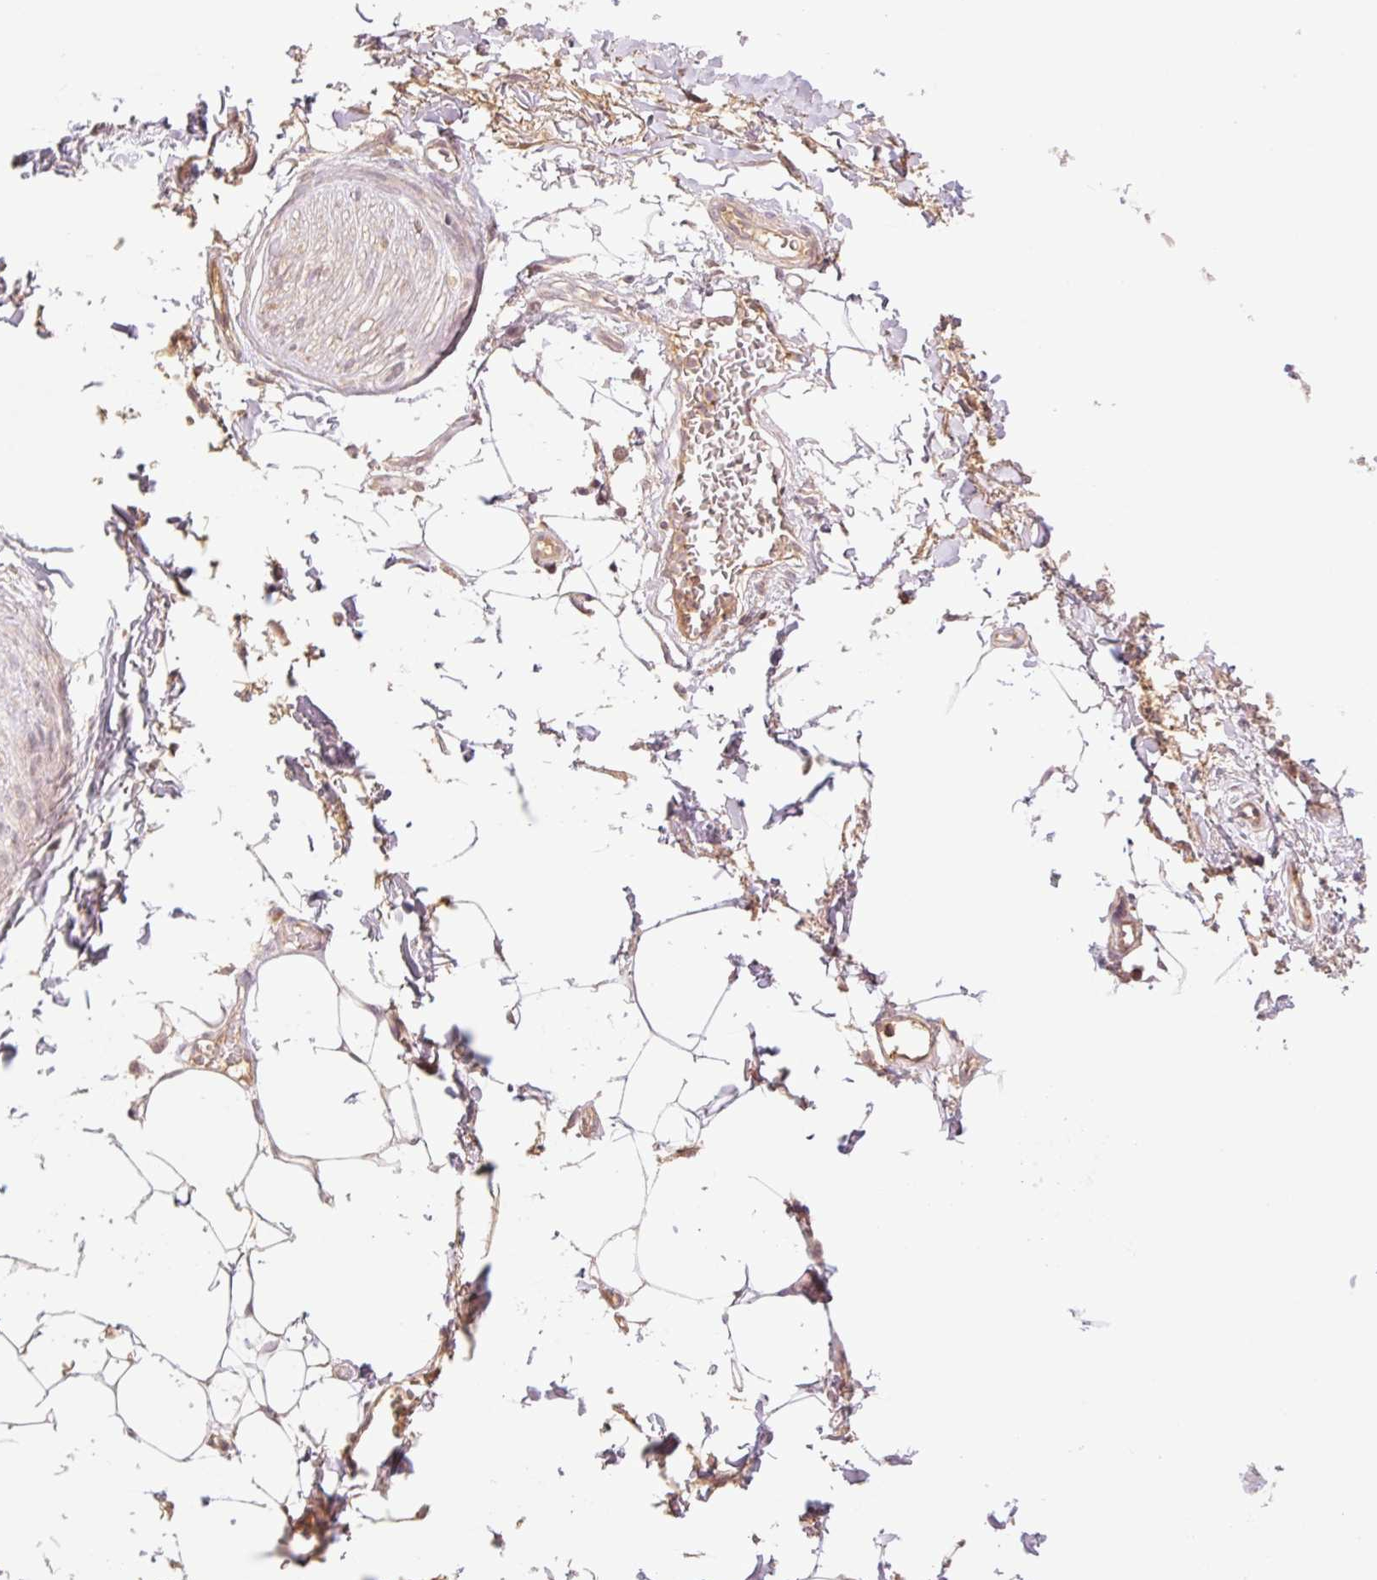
{"staining": {"intensity": "negative", "quantity": "none", "location": "none"}, "tissue": "adipose tissue", "cell_type": "Adipocytes", "image_type": "normal", "snomed": [{"axis": "morphology", "description": "Normal tissue, NOS"}, {"axis": "topography", "description": "Vagina"}, {"axis": "topography", "description": "Peripheral nerve tissue"}], "caption": "Adipose tissue stained for a protein using immunohistochemistry (IHC) reveals no expression adipocytes.", "gene": "YJU2B", "patient": {"sex": "female", "age": 71}}